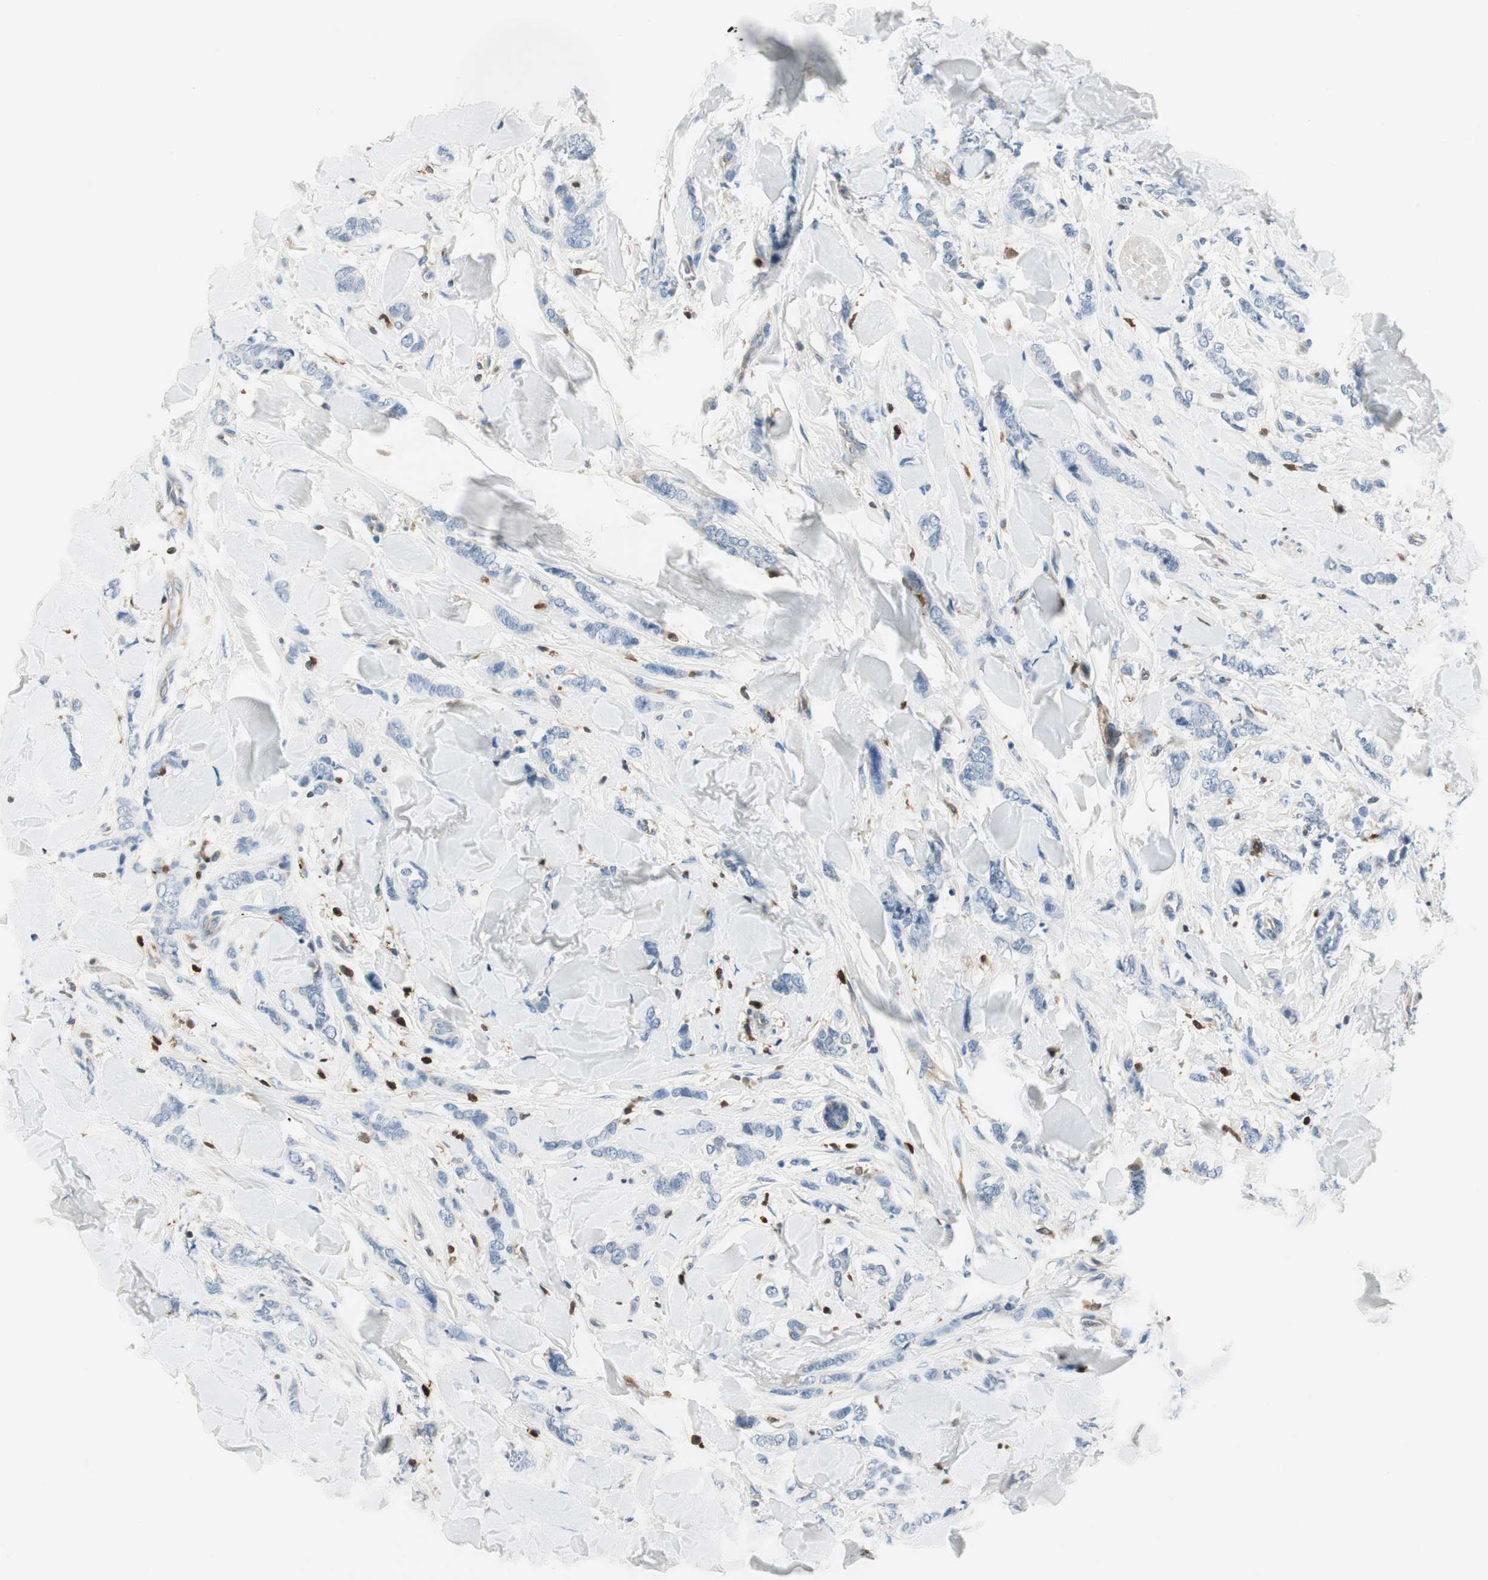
{"staining": {"intensity": "negative", "quantity": "none", "location": "none"}, "tissue": "breast cancer", "cell_type": "Tumor cells", "image_type": "cancer", "snomed": [{"axis": "morphology", "description": "Lobular carcinoma"}, {"axis": "topography", "description": "Skin"}, {"axis": "topography", "description": "Breast"}], "caption": "IHC photomicrograph of human breast cancer stained for a protein (brown), which reveals no staining in tumor cells.", "gene": "COTL1", "patient": {"sex": "female", "age": 46}}